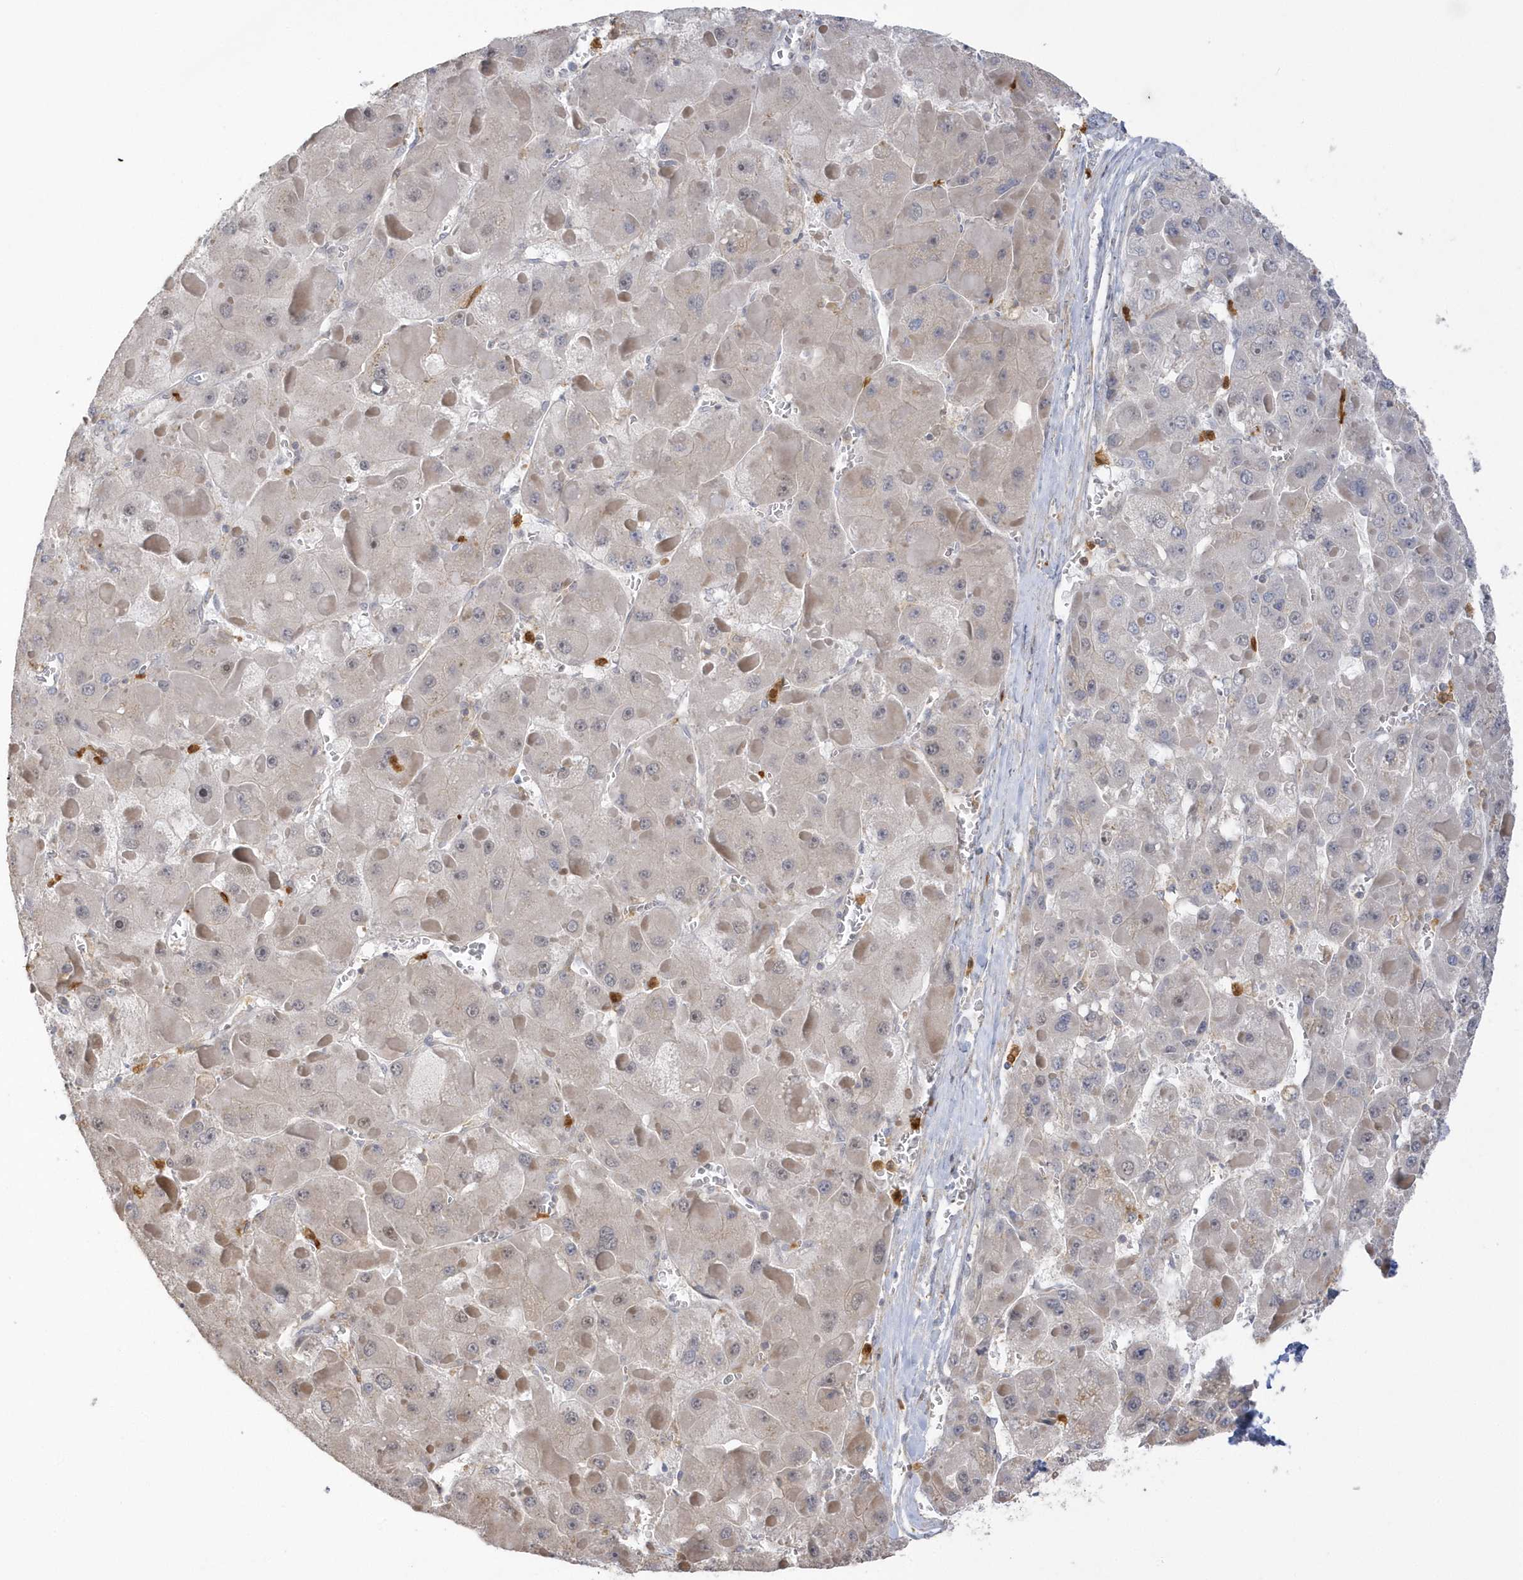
{"staining": {"intensity": "negative", "quantity": "none", "location": "none"}, "tissue": "liver cancer", "cell_type": "Tumor cells", "image_type": "cancer", "snomed": [{"axis": "morphology", "description": "Carcinoma, Hepatocellular, NOS"}, {"axis": "topography", "description": "Liver"}], "caption": "Immunohistochemical staining of human liver cancer (hepatocellular carcinoma) displays no significant staining in tumor cells. (DAB immunohistochemistry (IHC) with hematoxylin counter stain).", "gene": "NAF1", "patient": {"sex": "female", "age": 73}}